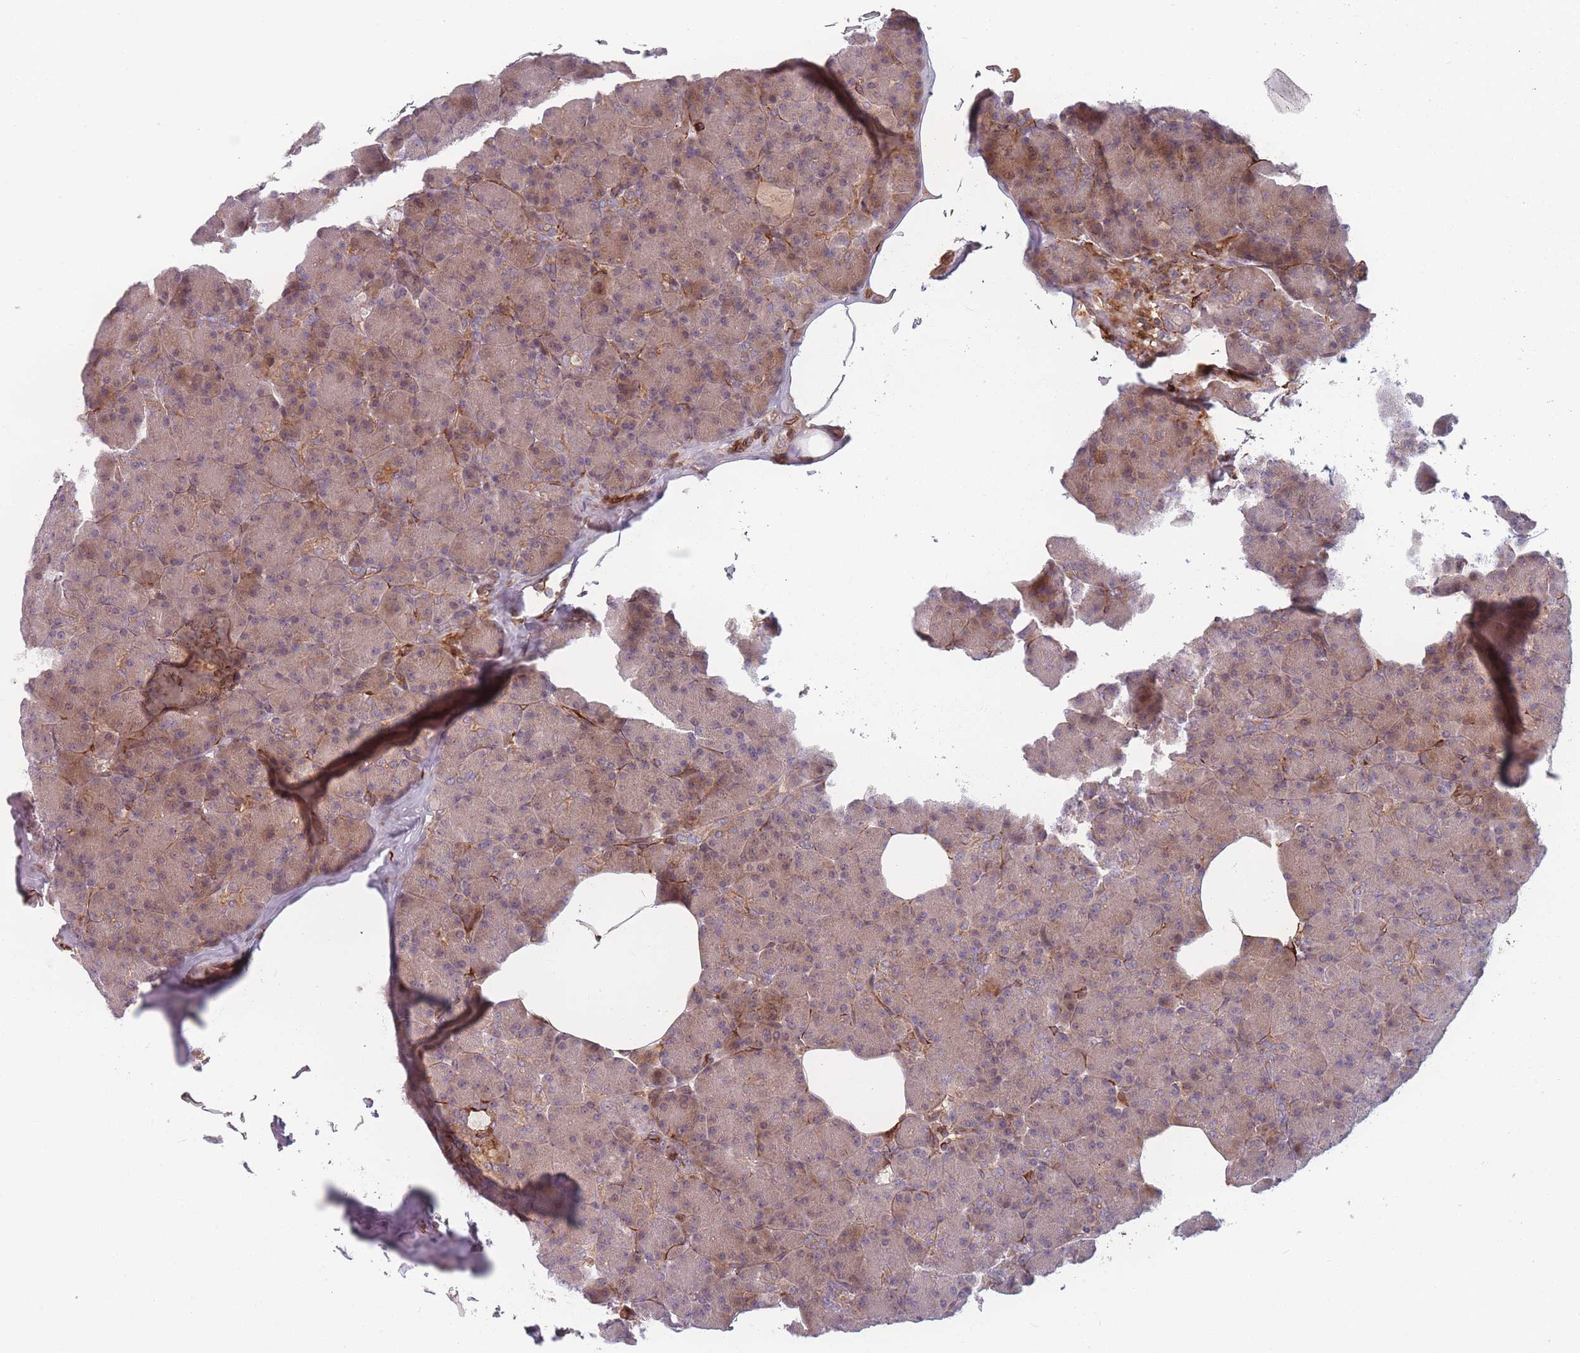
{"staining": {"intensity": "weak", "quantity": ">75%", "location": "cytoplasmic/membranous"}, "tissue": "pancreas", "cell_type": "Exocrine glandular cells", "image_type": "normal", "snomed": [{"axis": "morphology", "description": "Normal tissue, NOS"}, {"axis": "topography", "description": "Pancreas"}], "caption": "About >75% of exocrine glandular cells in normal human pancreas exhibit weak cytoplasmic/membranous protein staining as visualized by brown immunohistochemical staining.", "gene": "EEF1AKMT2", "patient": {"sex": "female", "age": 43}}